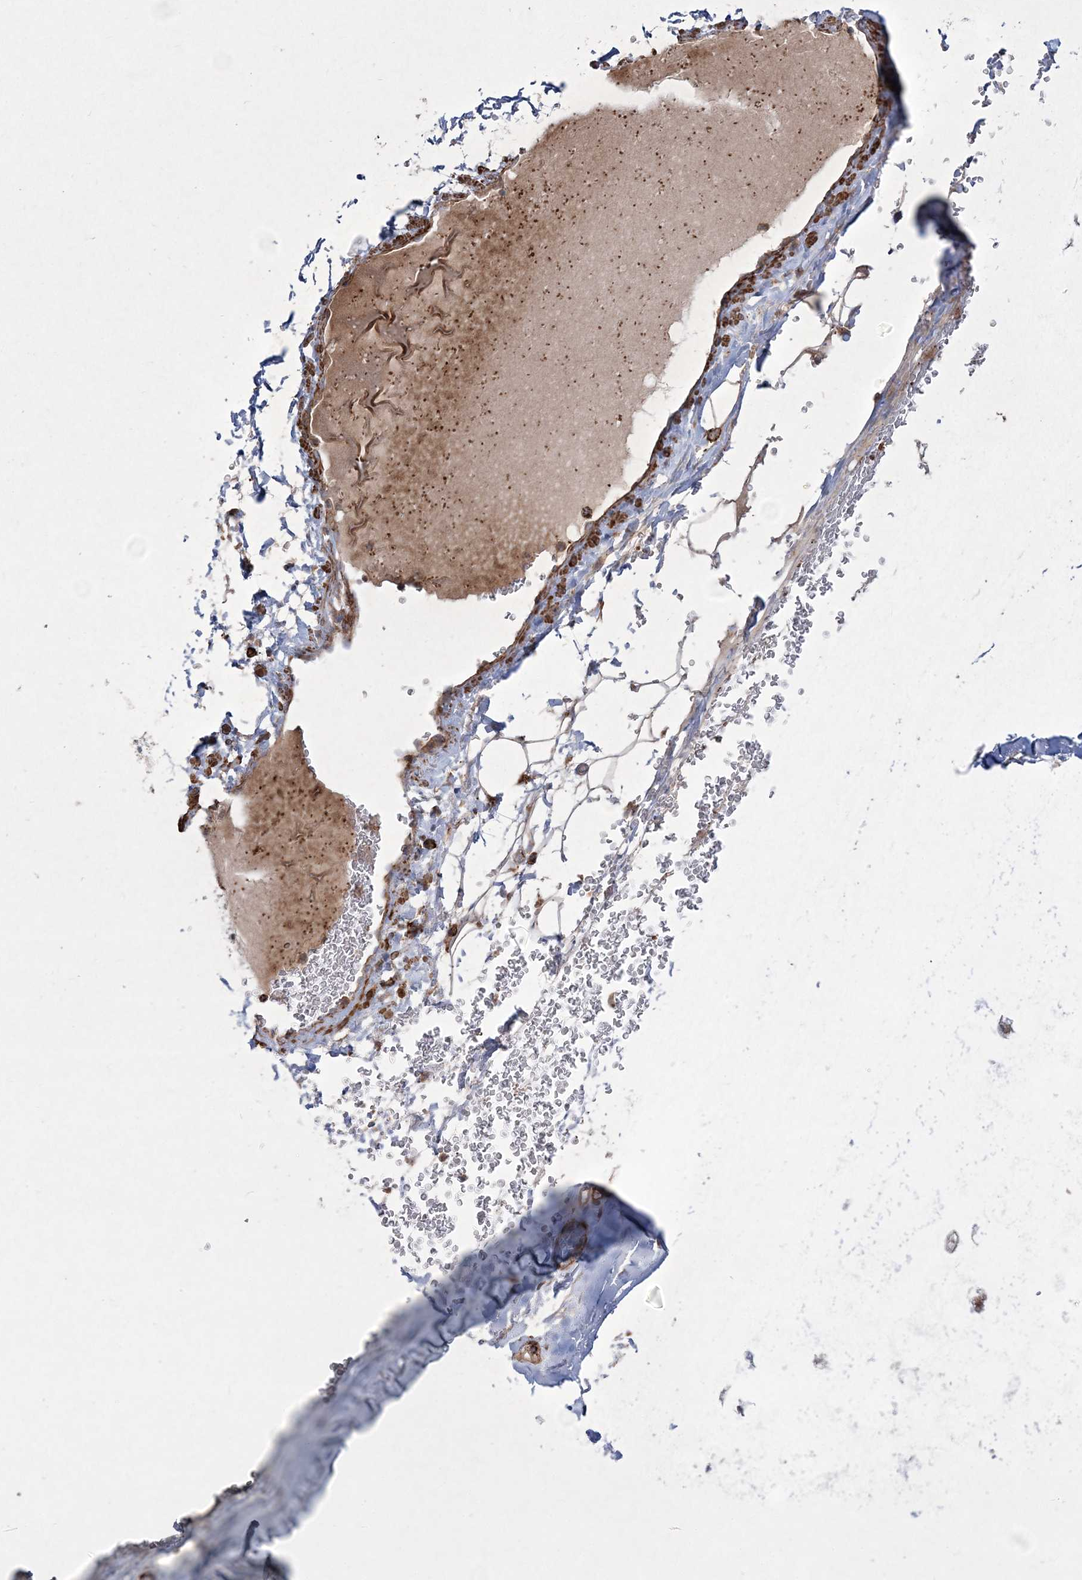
{"staining": {"intensity": "moderate", "quantity": ">75%", "location": "cytoplasmic/membranous"}, "tissue": "adipose tissue", "cell_type": "Adipocytes", "image_type": "normal", "snomed": [{"axis": "morphology", "description": "Normal tissue, NOS"}, {"axis": "topography", "description": "Bronchus"}], "caption": "Immunohistochemistry of benign human adipose tissue shows medium levels of moderate cytoplasmic/membranous staining in approximately >75% of adipocytes. The staining is performed using DAB brown chromogen to label protein expression. The nuclei are counter-stained blue using hematoxylin.", "gene": "RICTOR", "patient": {"sex": "male", "age": 66}}